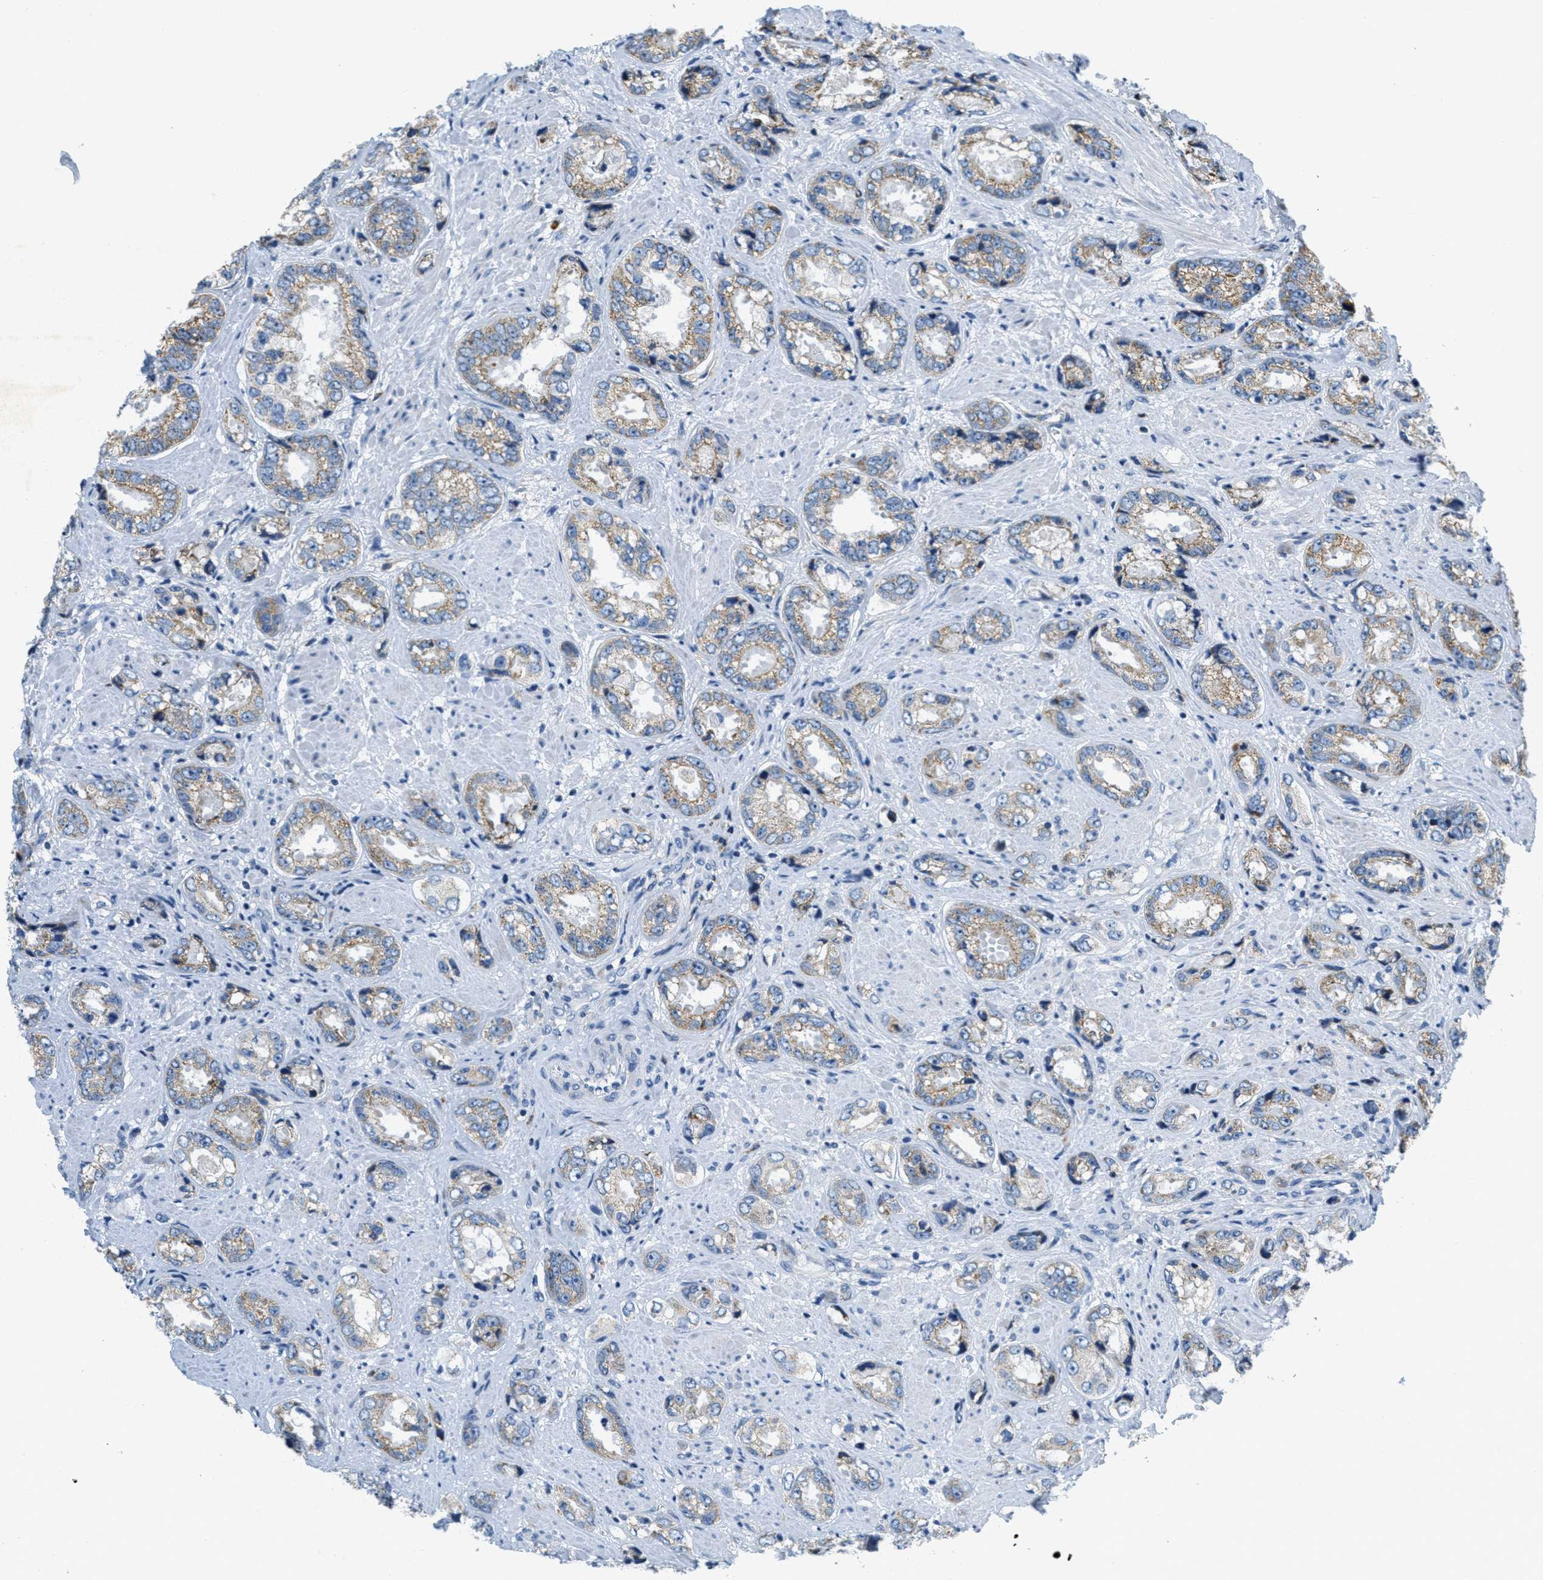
{"staining": {"intensity": "weak", "quantity": "25%-75%", "location": "cytoplasmic/membranous"}, "tissue": "prostate cancer", "cell_type": "Tumor cells", "image_type": "cancer", "snomed": [{"axis": "morphology", "description": "Adenocarcinoma, High grade"}, {"axis": "topography", "description": "Prostate"}], "caption": "There is low levels of weak cytoplasmic/membranous positivity in tumor cells of prostate cancer, as demonstrated by immunohistochemical staining (brown color).", "gene": "CA4", "patient": {"sex": "male", "age": 61}}